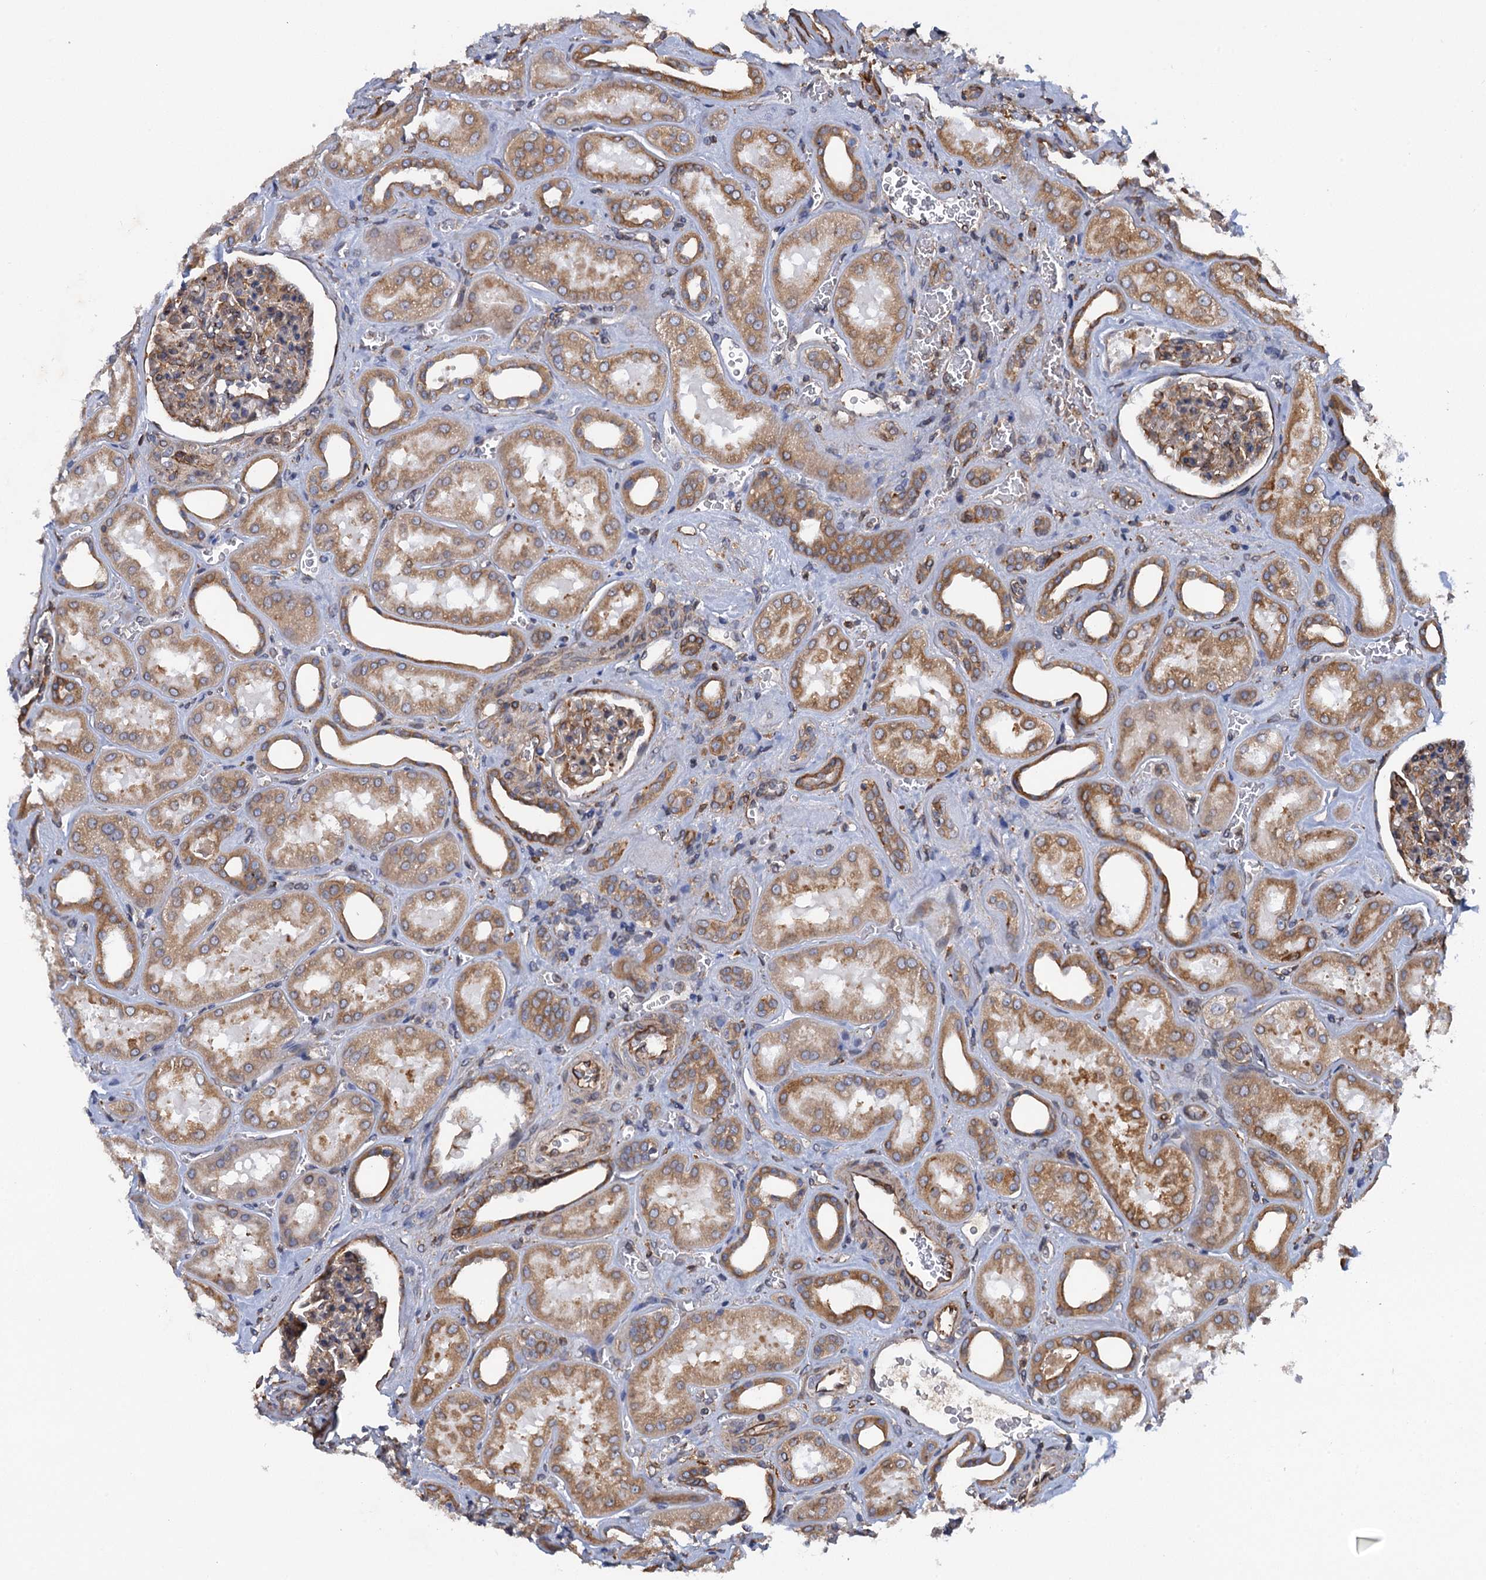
{"staining": {"intensity": "moderate", "quantity": ">75%", "location": "cytoplasmic/membranous"}, "tissue": "kidney", "cell_type": "Cells in glomeruli", "image_type": "normal", "snomed": [{"axis": "morphology", "description": "Normal tissue, NOS"}, {"axis": "morphology", "description": "Adenocarcinoma, NOS"}, {"axis": "topography", "description": "Kidney"}], "caption": "This image reveals benign kidney stained with immunohistochemistry to label a protein in brown. The cytoplasmic/membranous of cells in glomeruli show moderate positivity for the protein. Nuclei are counter-stained blue.", "gene": "ARMC5", "patient": {"sex": "female", "age": 68}}